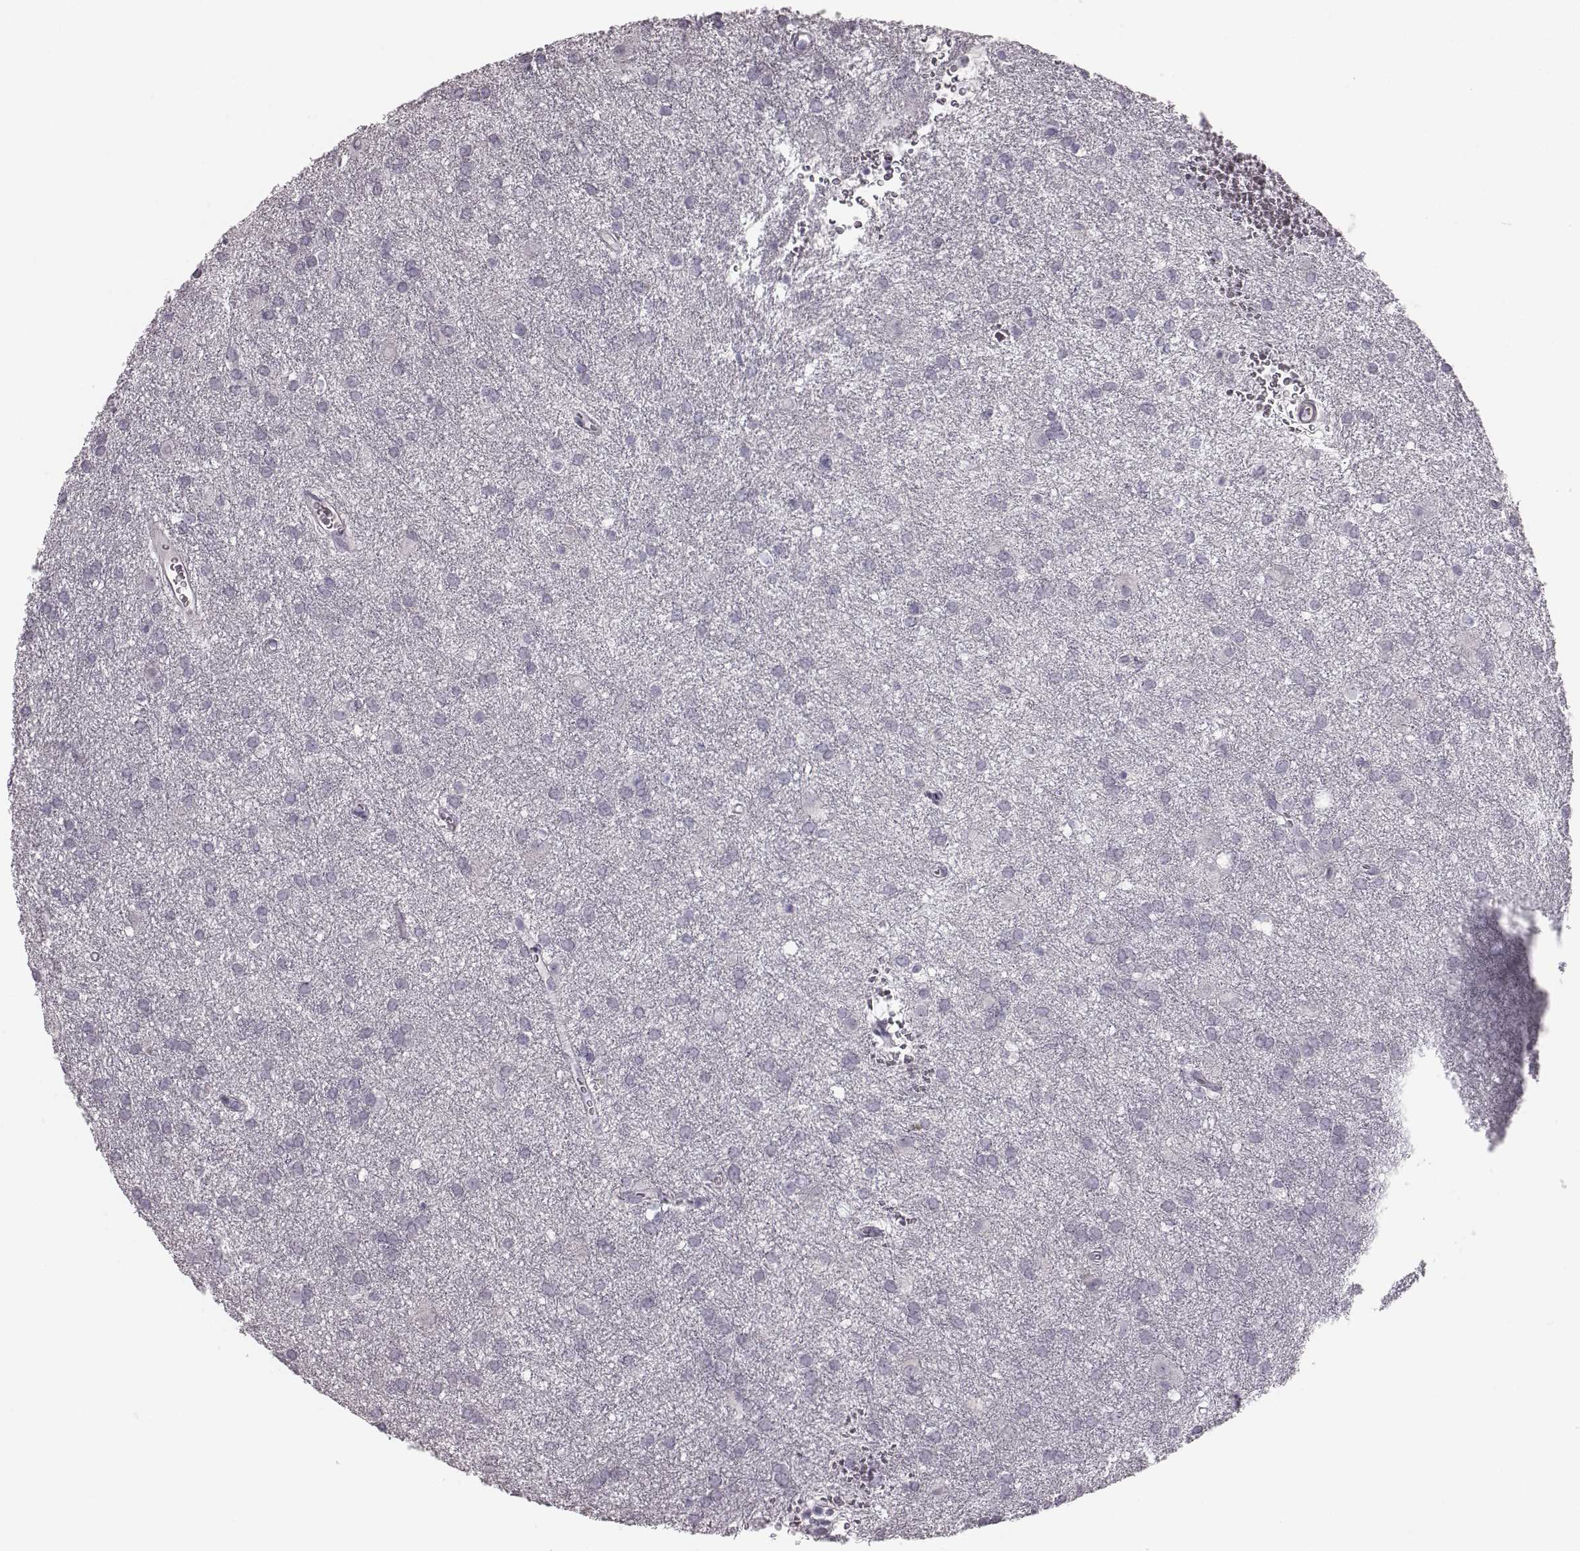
{"staining": {"intensity": "negative", "quantity": "none", "location": "none"}, "tissue": "glioma", "cell_type": "Tumor cells", "image_type": "cancer", "snomed": [{"axis": "morphology", "description": "Glioma, malignant, Low grade"}, {"axis": "topography", "description": "Brain"}], "caption": "Tumor cells are negative for brown protein staining in malignant low-grade glioma.", "gene": "CRISP1", "patient": {"sex": "male", "age": 58}}